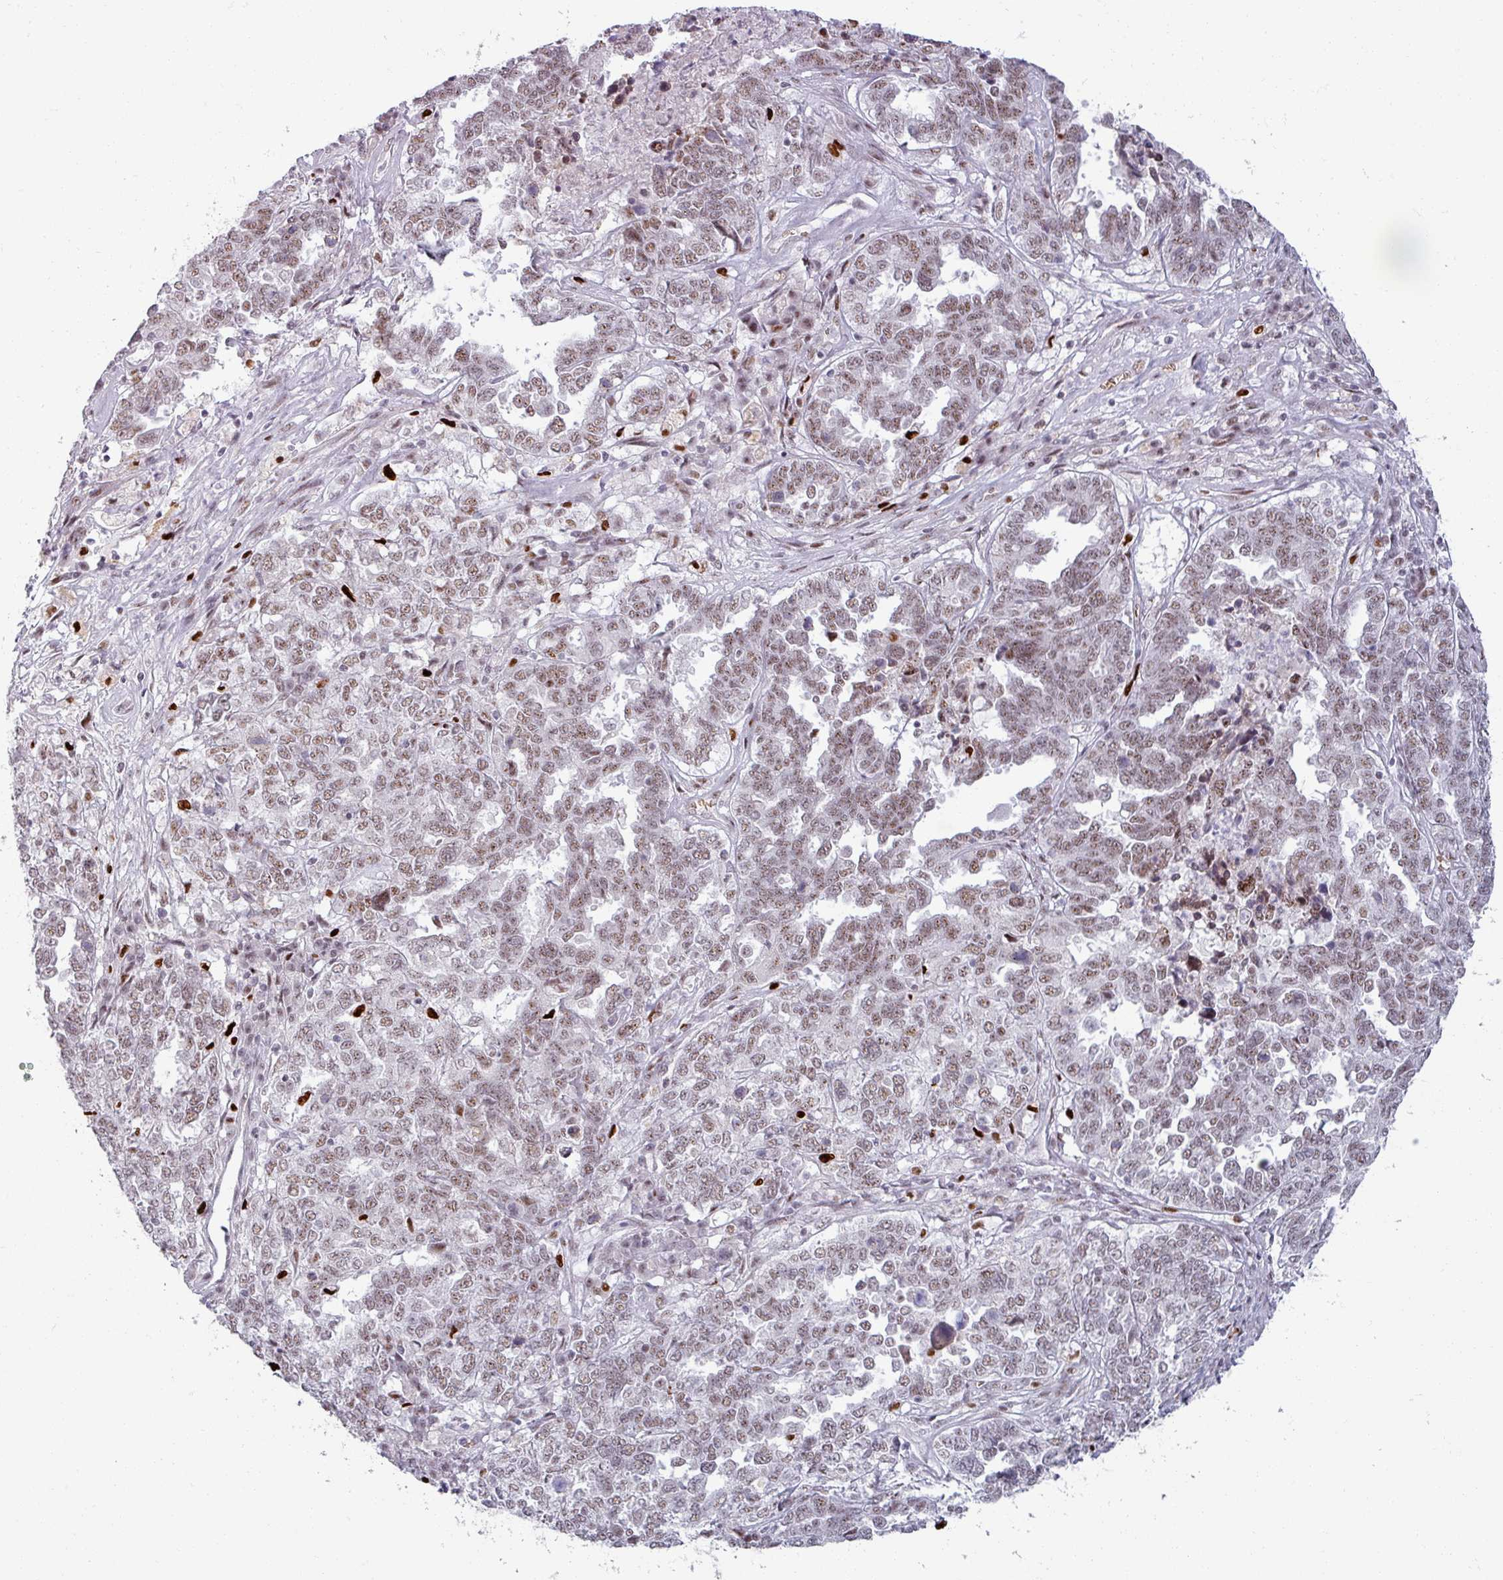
{"staining": {"intensity": "moderate", "quantity": ">75%", "location": "nuclear"}, "tissue": "ovarian cancer", "cell_type": "Tumor cells", "image_type": "cancer", "snomed": [{"axis": "morphology", "description": "Carcinoma, endometroid"}, {"axis": "topography", "description": "Ovary"}], "caption": "Protein staining of ovarian endometroid carcinoma tissue demonstrates moderate nuclear expression in approximately >75% of tumor cells. The staining was performed using DAB, with brown indicating positive protein expression. Nuclei are stained blue with hematoxylin.", "gene": "NCOR1", "patient": {"sex": "female", "age": 62}}